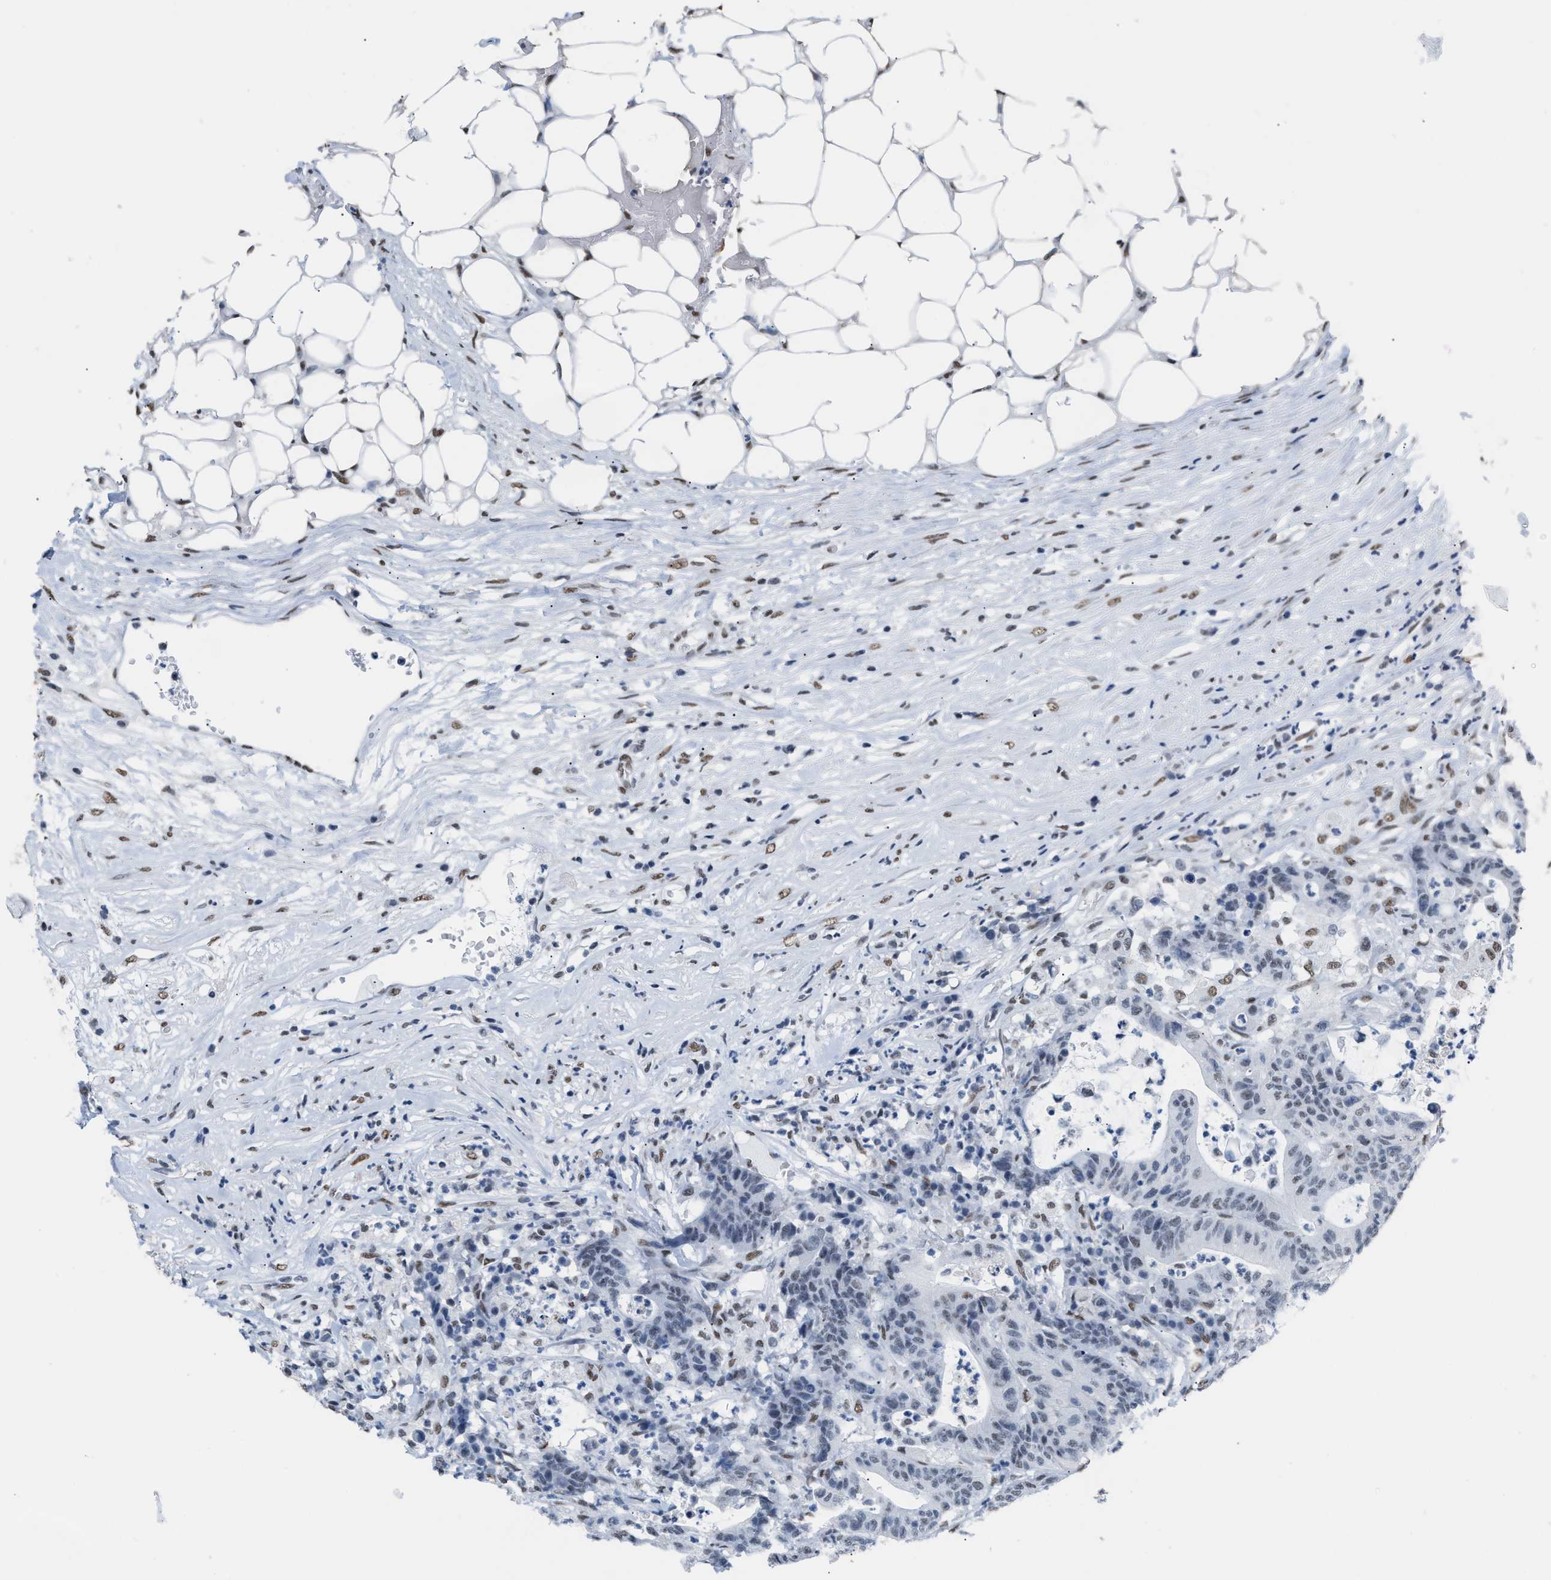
{"staining": {"intensity": "negative", "quantity": "none", "location": "none"}, "tissue": "colorectal cancer", "cell_type": "Tumor cells", "image_type": "cancer", "snomed": [{"axis": "morphology", "description": "Adenocarcinoma, NOS"}, {"axis": "topography", "description": "Colon"}], "caption": "The image displays no significant expression in tumor cells of colorectal adenocarcinoma.", "gene": "CCAR2", "patient": {"sex": "female", "age": 84}}